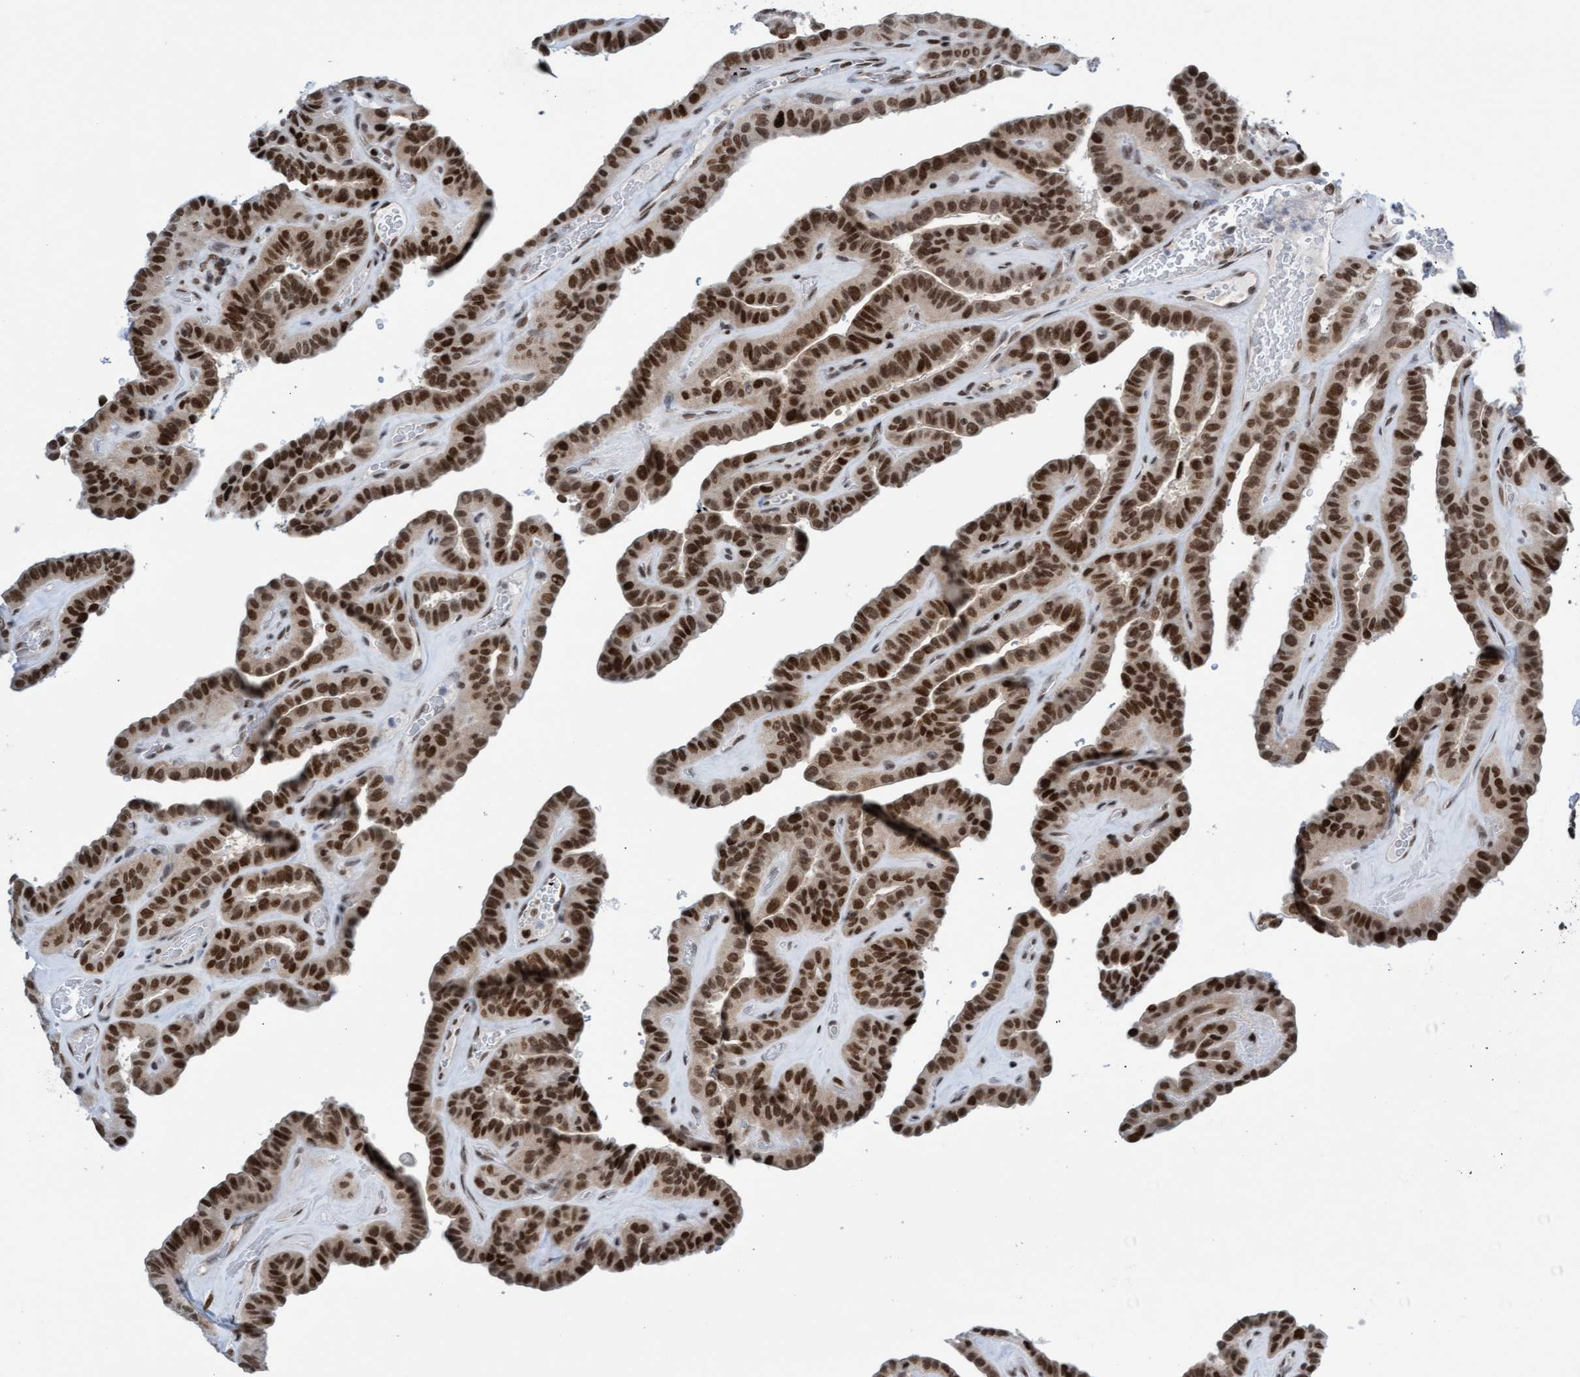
{"staining": {"intensity": "moderate", "quantity": ">75%", "location": "nuclear"}, "tissue": "thyroid cancer", "cell_type": "Tumor cells", "image_type": "cancer", "snomed": [{"axis": "morphology", "description": "Papillary adenocarcinoma, NOS"}, {"axis": "topography", "description": "Thyroid gland"}], "caption": "Immunohistochemistry (IHC) (DAB (3,3'-diaminobenzidine)) staining of human thyroid cancer (papillary adenocarcinoma) shows moderate nuclear protein staining in approximately >75% of tumor cells.", "gene": "GLRX2", "patient": {"sex": "male", "age": 77}}